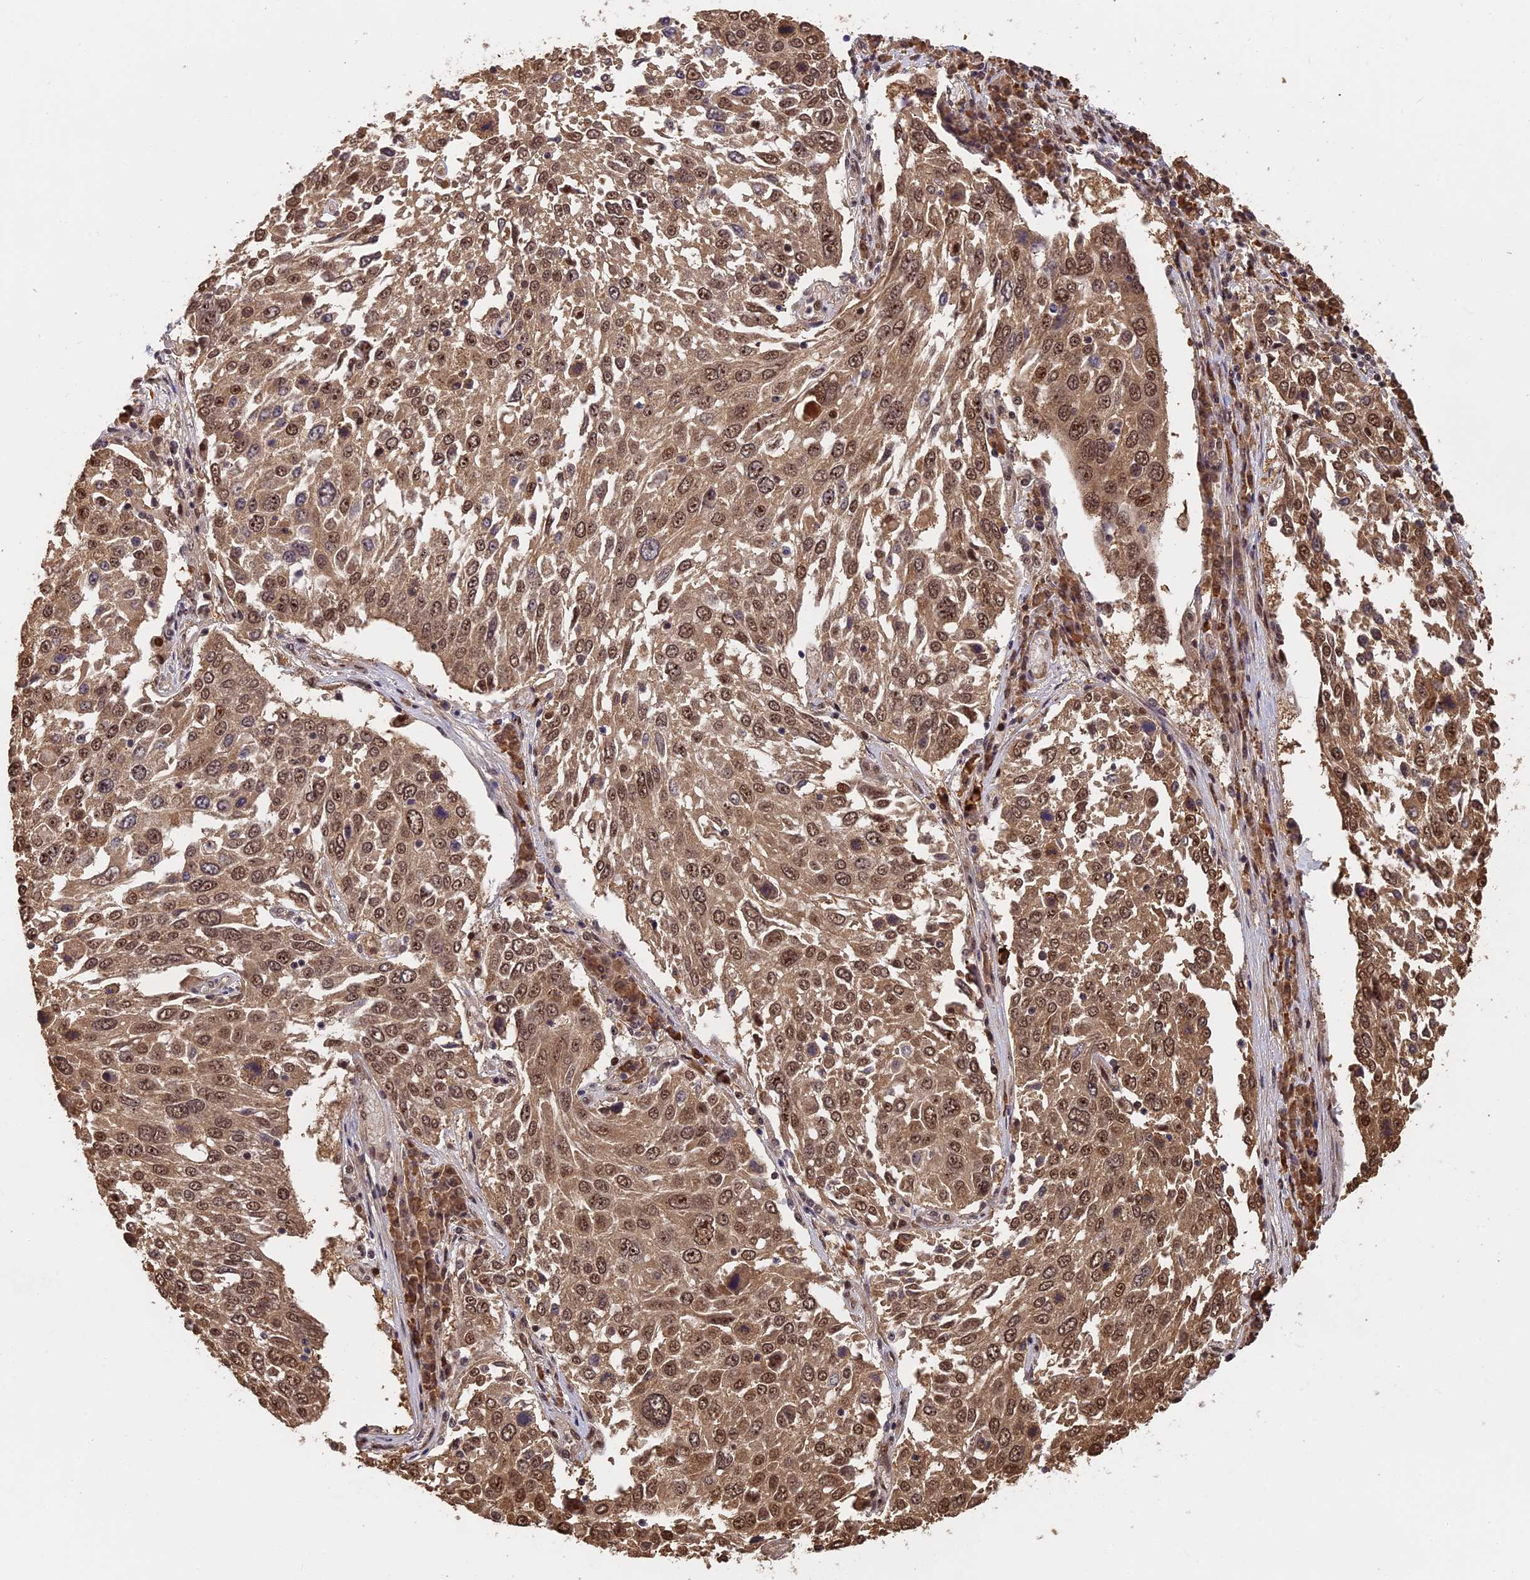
{"staining": {"intensity": "moderate", "quantity": ">75%", "location": "cytoplasmic/membranous,nuclear"}, "tissue": "lung cancer", "cell_type": "Tumor cells", "image_type": "cancer", "snomed": [{"axis": "morphology", "description": "Squamous cell carcinoma, NOS"}, {"axis": "topography", "description": "Lung"}], "caption": "Immunohistochemistry of human lung cancer exhibits medium levels of moderate cytoplasmic/membranous and nuclear expression in approximately >75% of tumor cells. (IHC, brightfield microscopy, high magnification).", "gene": "OSBPL1A", "patient": {"sex": "male", "age": 65}}